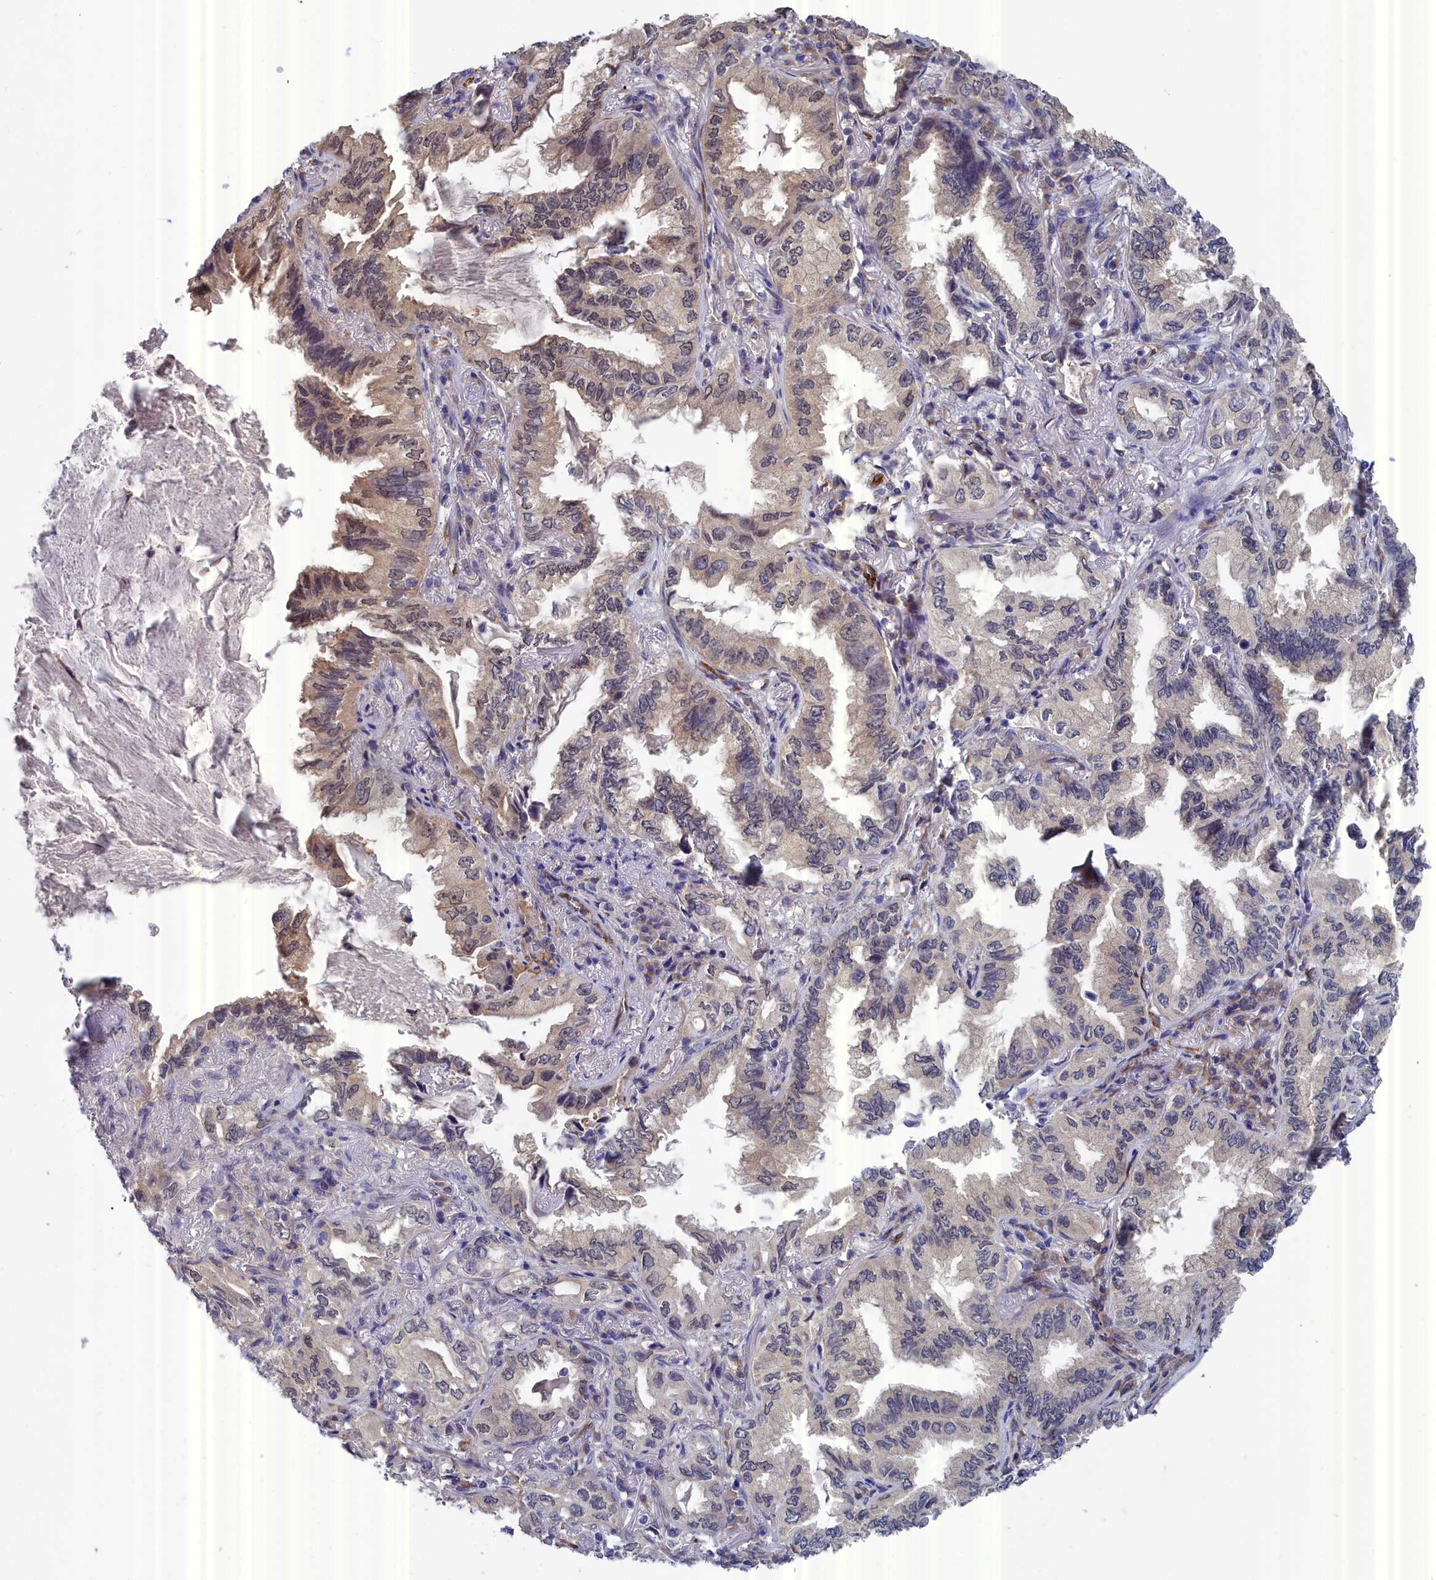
{"staining": {"intensity": "weak", "quantity": ">75%", "location": "cytoplasmic/membranous"}, "tissue": "lung cancer", "cell_type": "Tumor cells", "image_type": "cancer", "snomed": [{"axis": "morphology", "description": "Adenocarcinoma, NOS"}, {"axis": "topography", "description": "Lung"}], "caption": "IHC photomicrograph of human lung adenocarcinoma stained for a protein (brown), which exhibits low levels of weak cytoplasmic/membranous positivity in approximately >75% of tumor cells.", "gene": "RDX", "patient": {"sex": "female", "age": 69}}